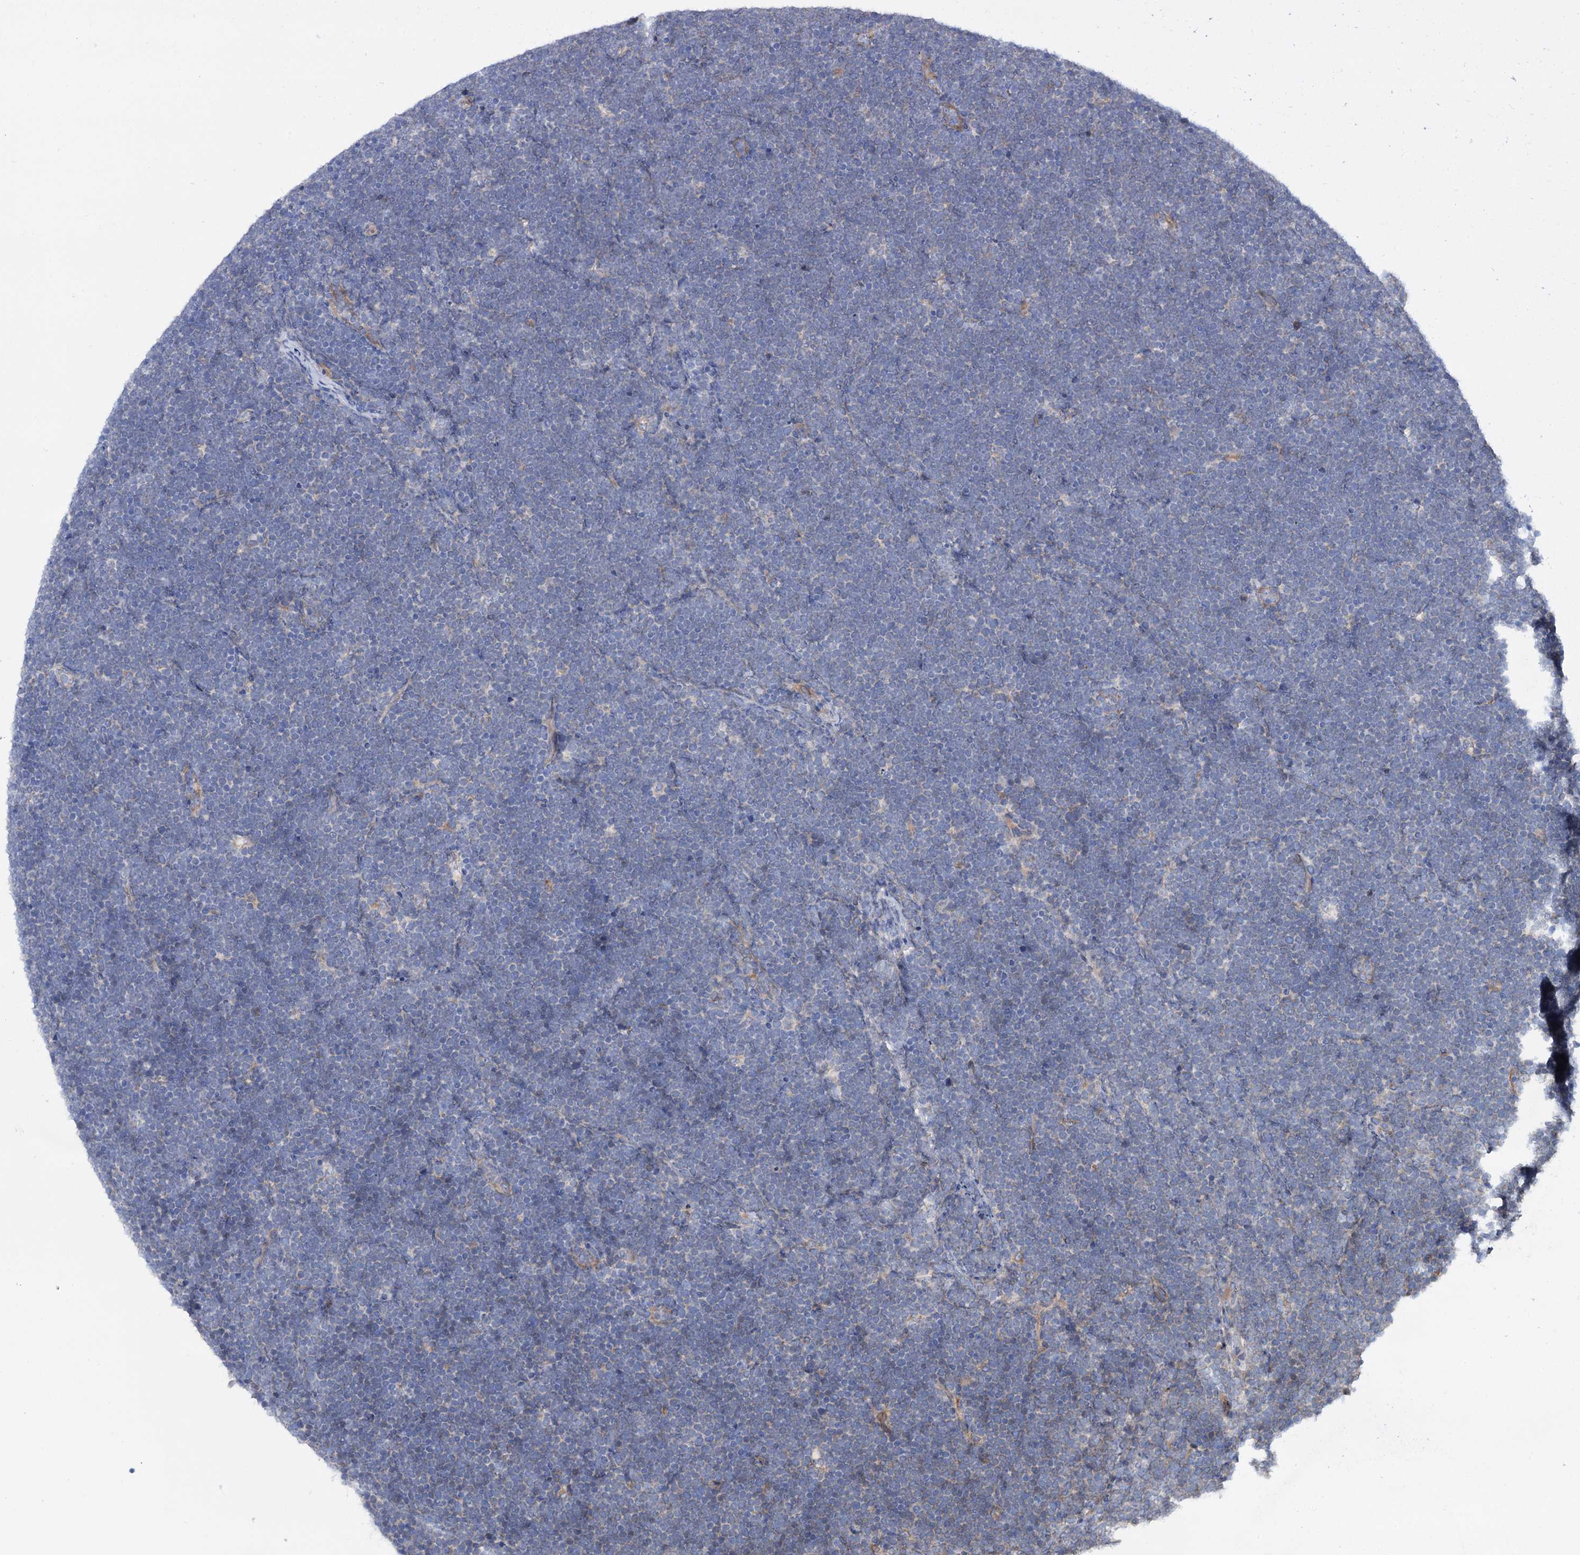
{"staining": {"intensity": "negative", "quantity": "none", "location": "none"}, "tissue": "lymphoma", "cell_type": "Tumor cells", "image_type": "cancer", "snomed": [{"axis": "morphology", "description": "Malignant lymphoma, non-Hodgkin's type, High grade"}, {"axis": "topography", "description": "Lymph node"}], "caption": "Lymphoma was stained to show a protein in brown. There is no significant positivity in tumor cells.", "gene": "PTDSS2", "patient": {"sex": "male", "age": 13}}